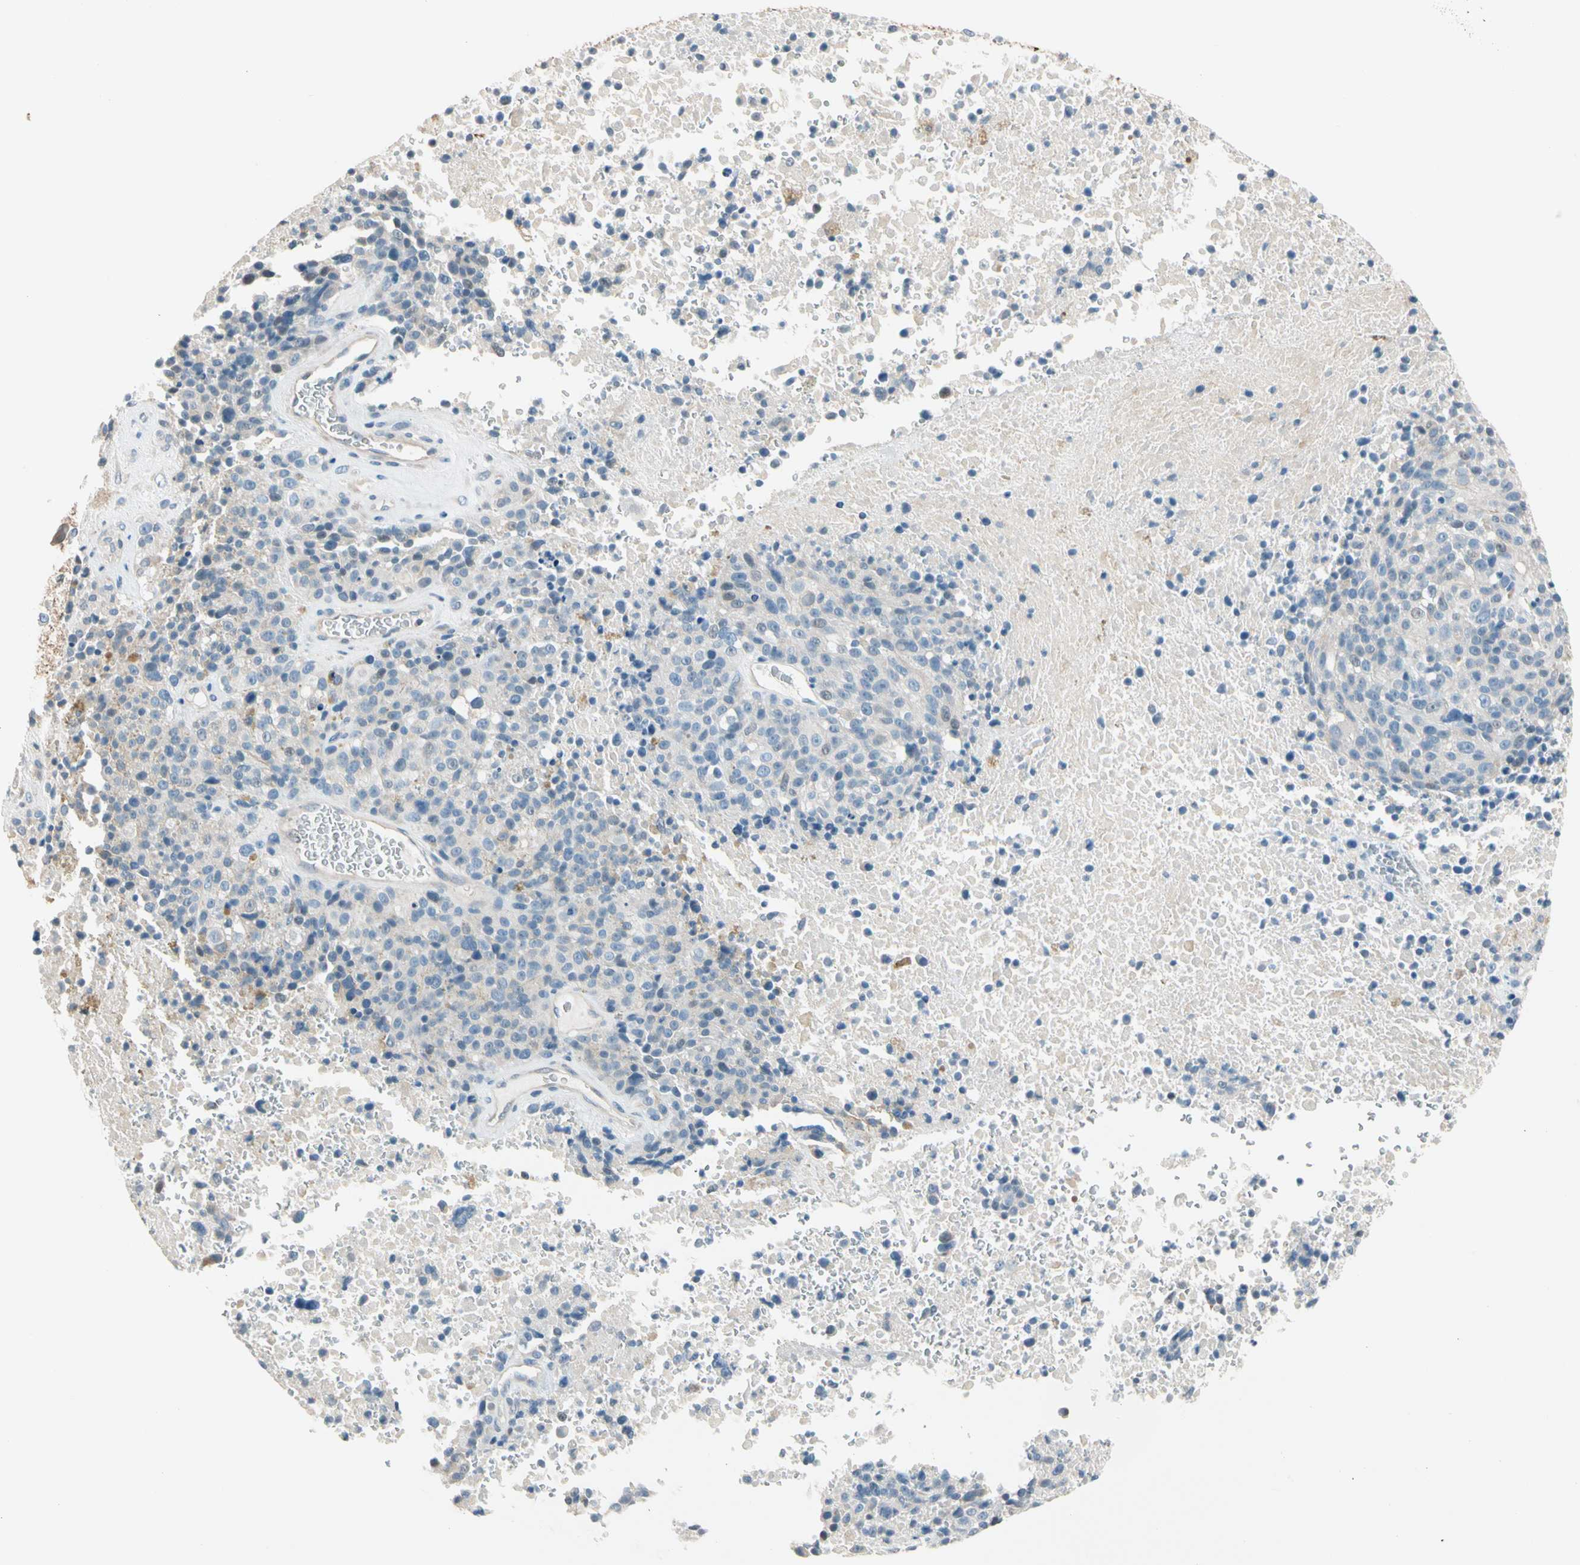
{"staining": {"intensity": "weak", "quantity": "<25%", "location": "cytoplasmic/membranous"}, "tissue": "melanoma", "cell_type": "Tumor cells", "image_type": "cancer", "snomed": [{"axis": "morphology", "description": "Malignant melanoma, Metastatic site"}, {"axis": "topography", "description": "Cerebral cortex"}], "caption": "Malignant melanoma (metastatic site) stained for a protein using immunohistochemistry (IHC) exhibits no positivity tumor cells.", "gene": "STK40", "patient": {"sex": "female", "age": 52}}